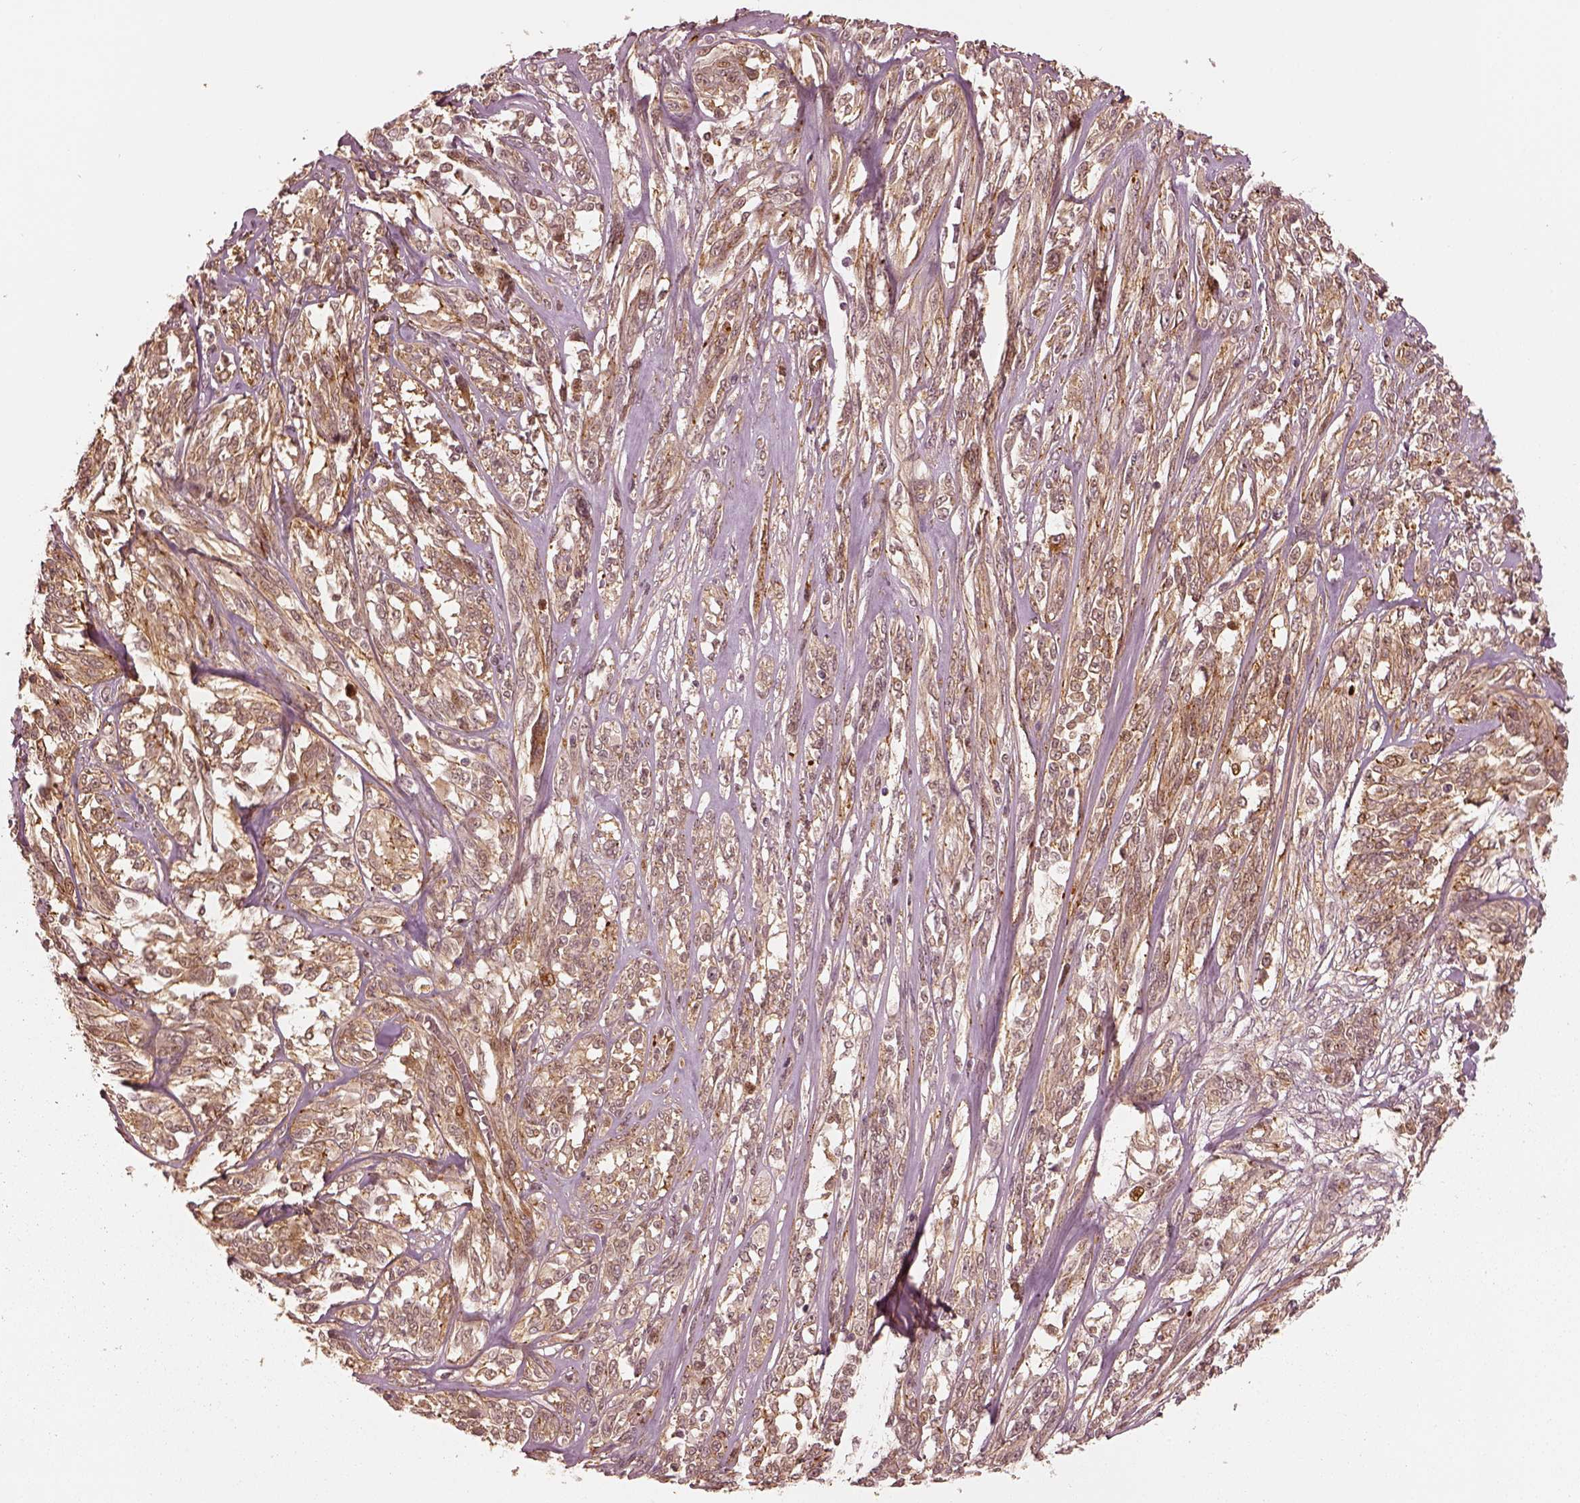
{"staining": {"intensity": "weak", "quantity": ">75%", "location": "cytoplasmic/membranous"}, "tissue": "melanoma", "cell_type": "Tumor cells", "image_type": "cancer", "snomed": [{"axis": "morphology", "description": "Malignant melanoma, NOS"}, {"axis": "topography", "description": "Skin"}], "caption": "Malignant melanoma stained with a protein marker exhibits weak staining in tumor cells.", "gene": "SLC12A9", "patient": {"sex": "female", "age": 91}}